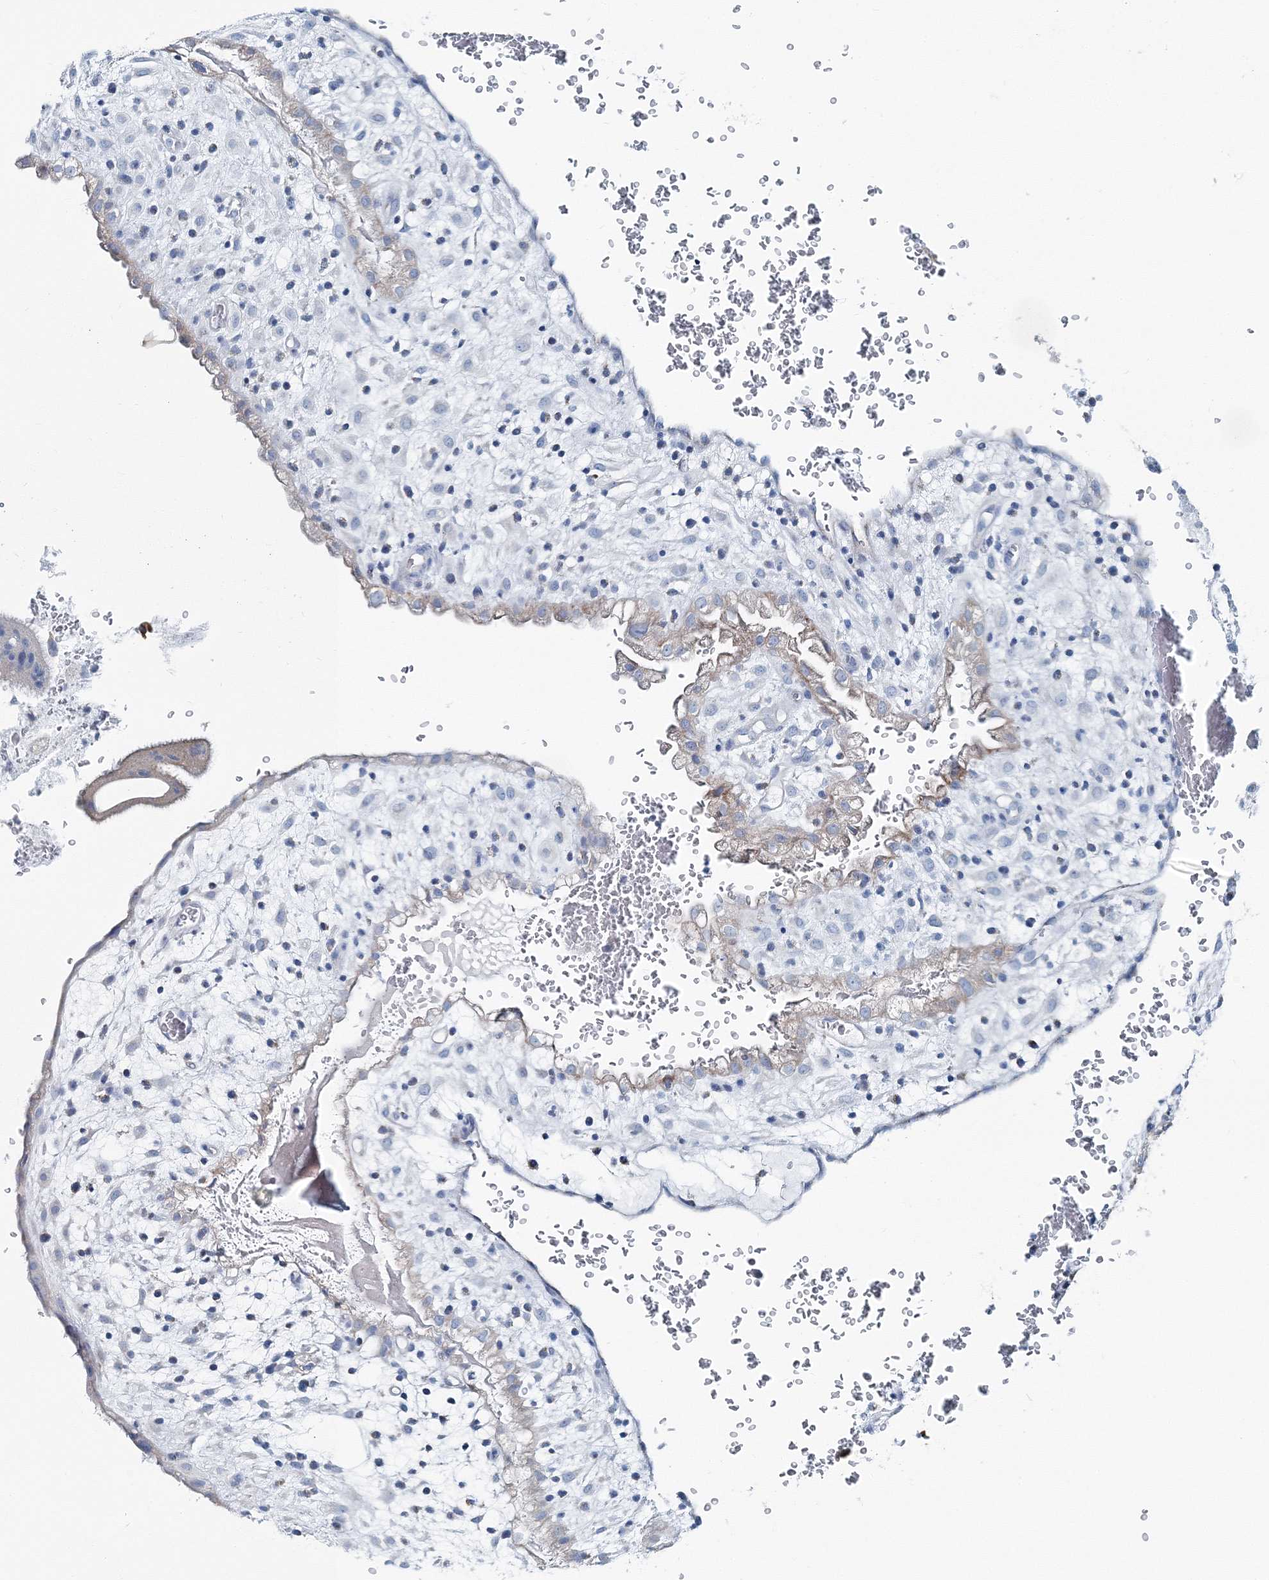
{"staining": {"intensity": "negative", "quantity": "none", "location": "none"}, "tissue": "placenta", "cell_type": "Decidual cells", "image_type": "normal", "snomed": [{"axis": "morphology", "description": "Normal tissue, NOS"}, {"axis": "topography", "description": "Placenta"}], "caption": "Immunohistochemistry histopathology image of benign placenta: human placenta stained with DAB exhibits no significant protein positivity in decidual cells.", "gene": "GABARAPL2", "patient": {"sex": "female", "age": 35}}